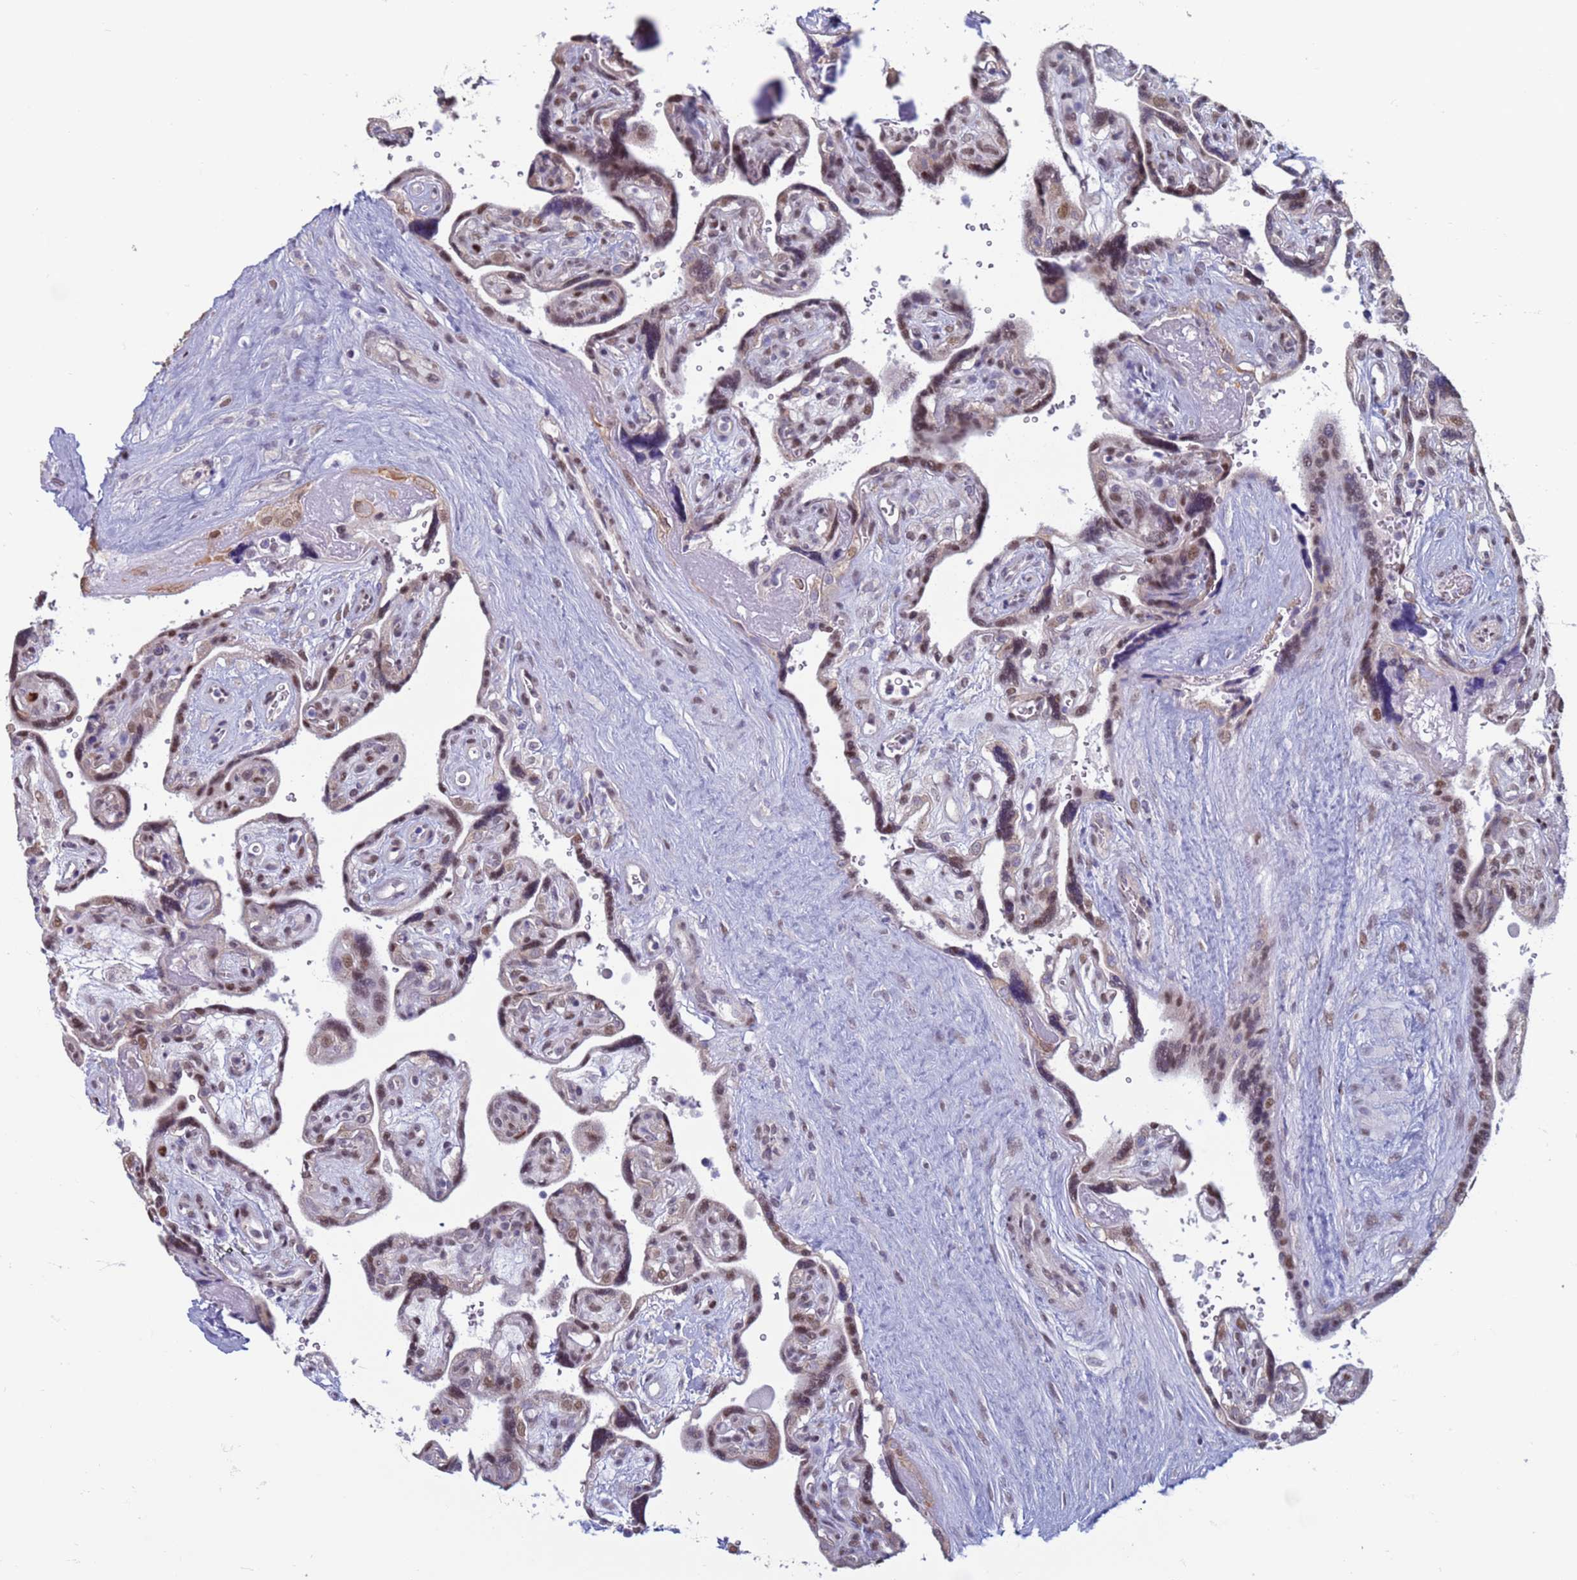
{"staining": {"intensity": "strong", "quantity": "25%-75%", "location": "nuclear"}, "tissue": "placenta", "cell_type": "Decidual cells", "image_type": "normal", "snomed": [{"axis": "morphology", "description": "Normal tissue, NOS"}, {"axis": "topography", "description": "Placenta"}], "caption": "Decidual cells show high levels of strong nuclear expression in about 25%-75% of cells in normal placenta.", "gene": "SAE1", "patient": {"sex": "female", "age": 39}}